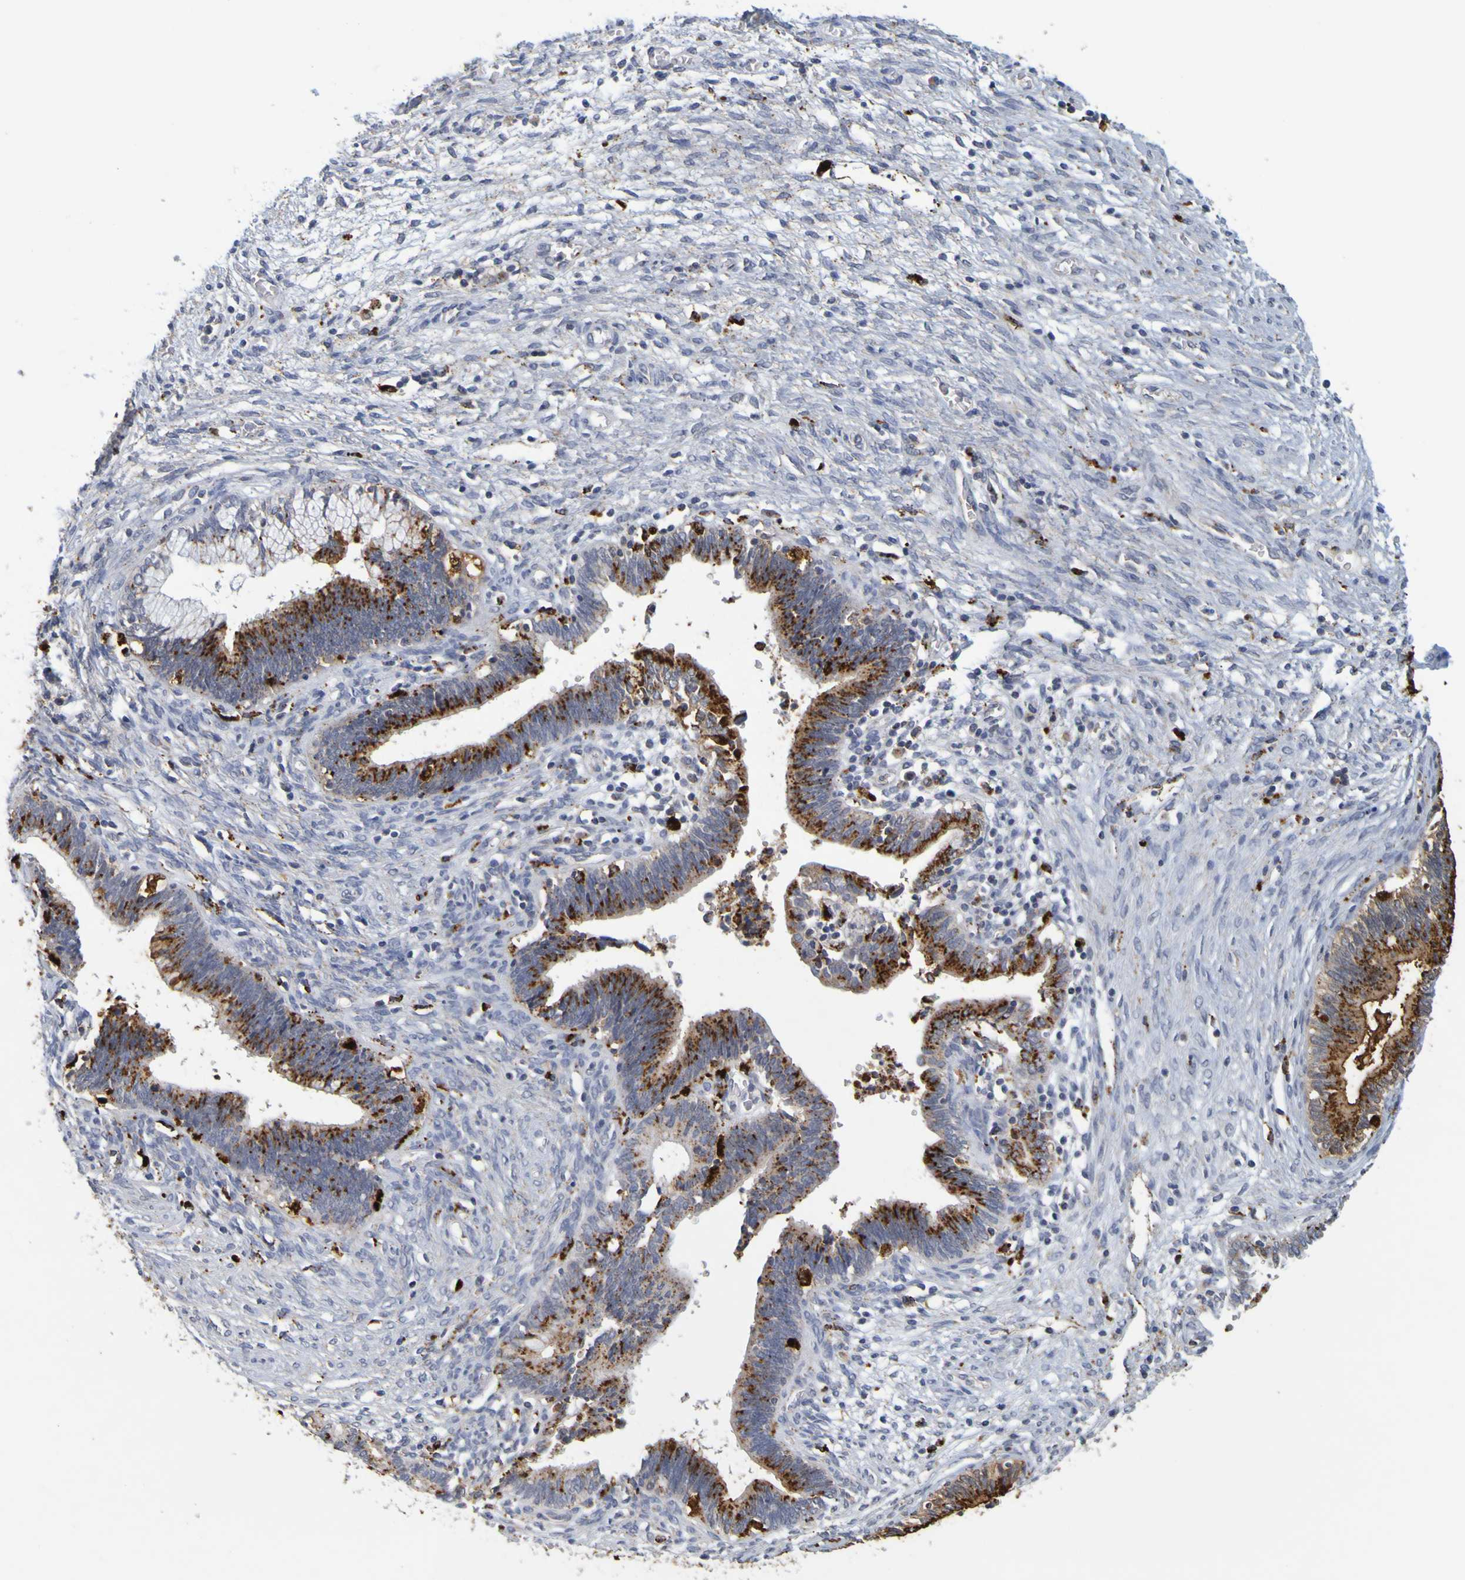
{"staining": {"intensity": "moderate", "quantity": ">75%", "location": "cytoplasmic/membranous"}, "tissue": "cervical cancer", "cell_type": "Tumor cells", "image_type": "cancer", "snomed": [{"axis": "morphology", "description": "Adenocarcinoma, NOS"}, {"axis": "topography", "description": "Cervix"}], "caption": "Immunohistochemistry micrograph of human cervical cancer stained for a protein (brown), which demonstrates medium levels of moderate cytoplasmic/membranous staining in approximately >75% of tumor cells.", "gene": "TPH1", "patient": {"sex": "female", "age": 44}}